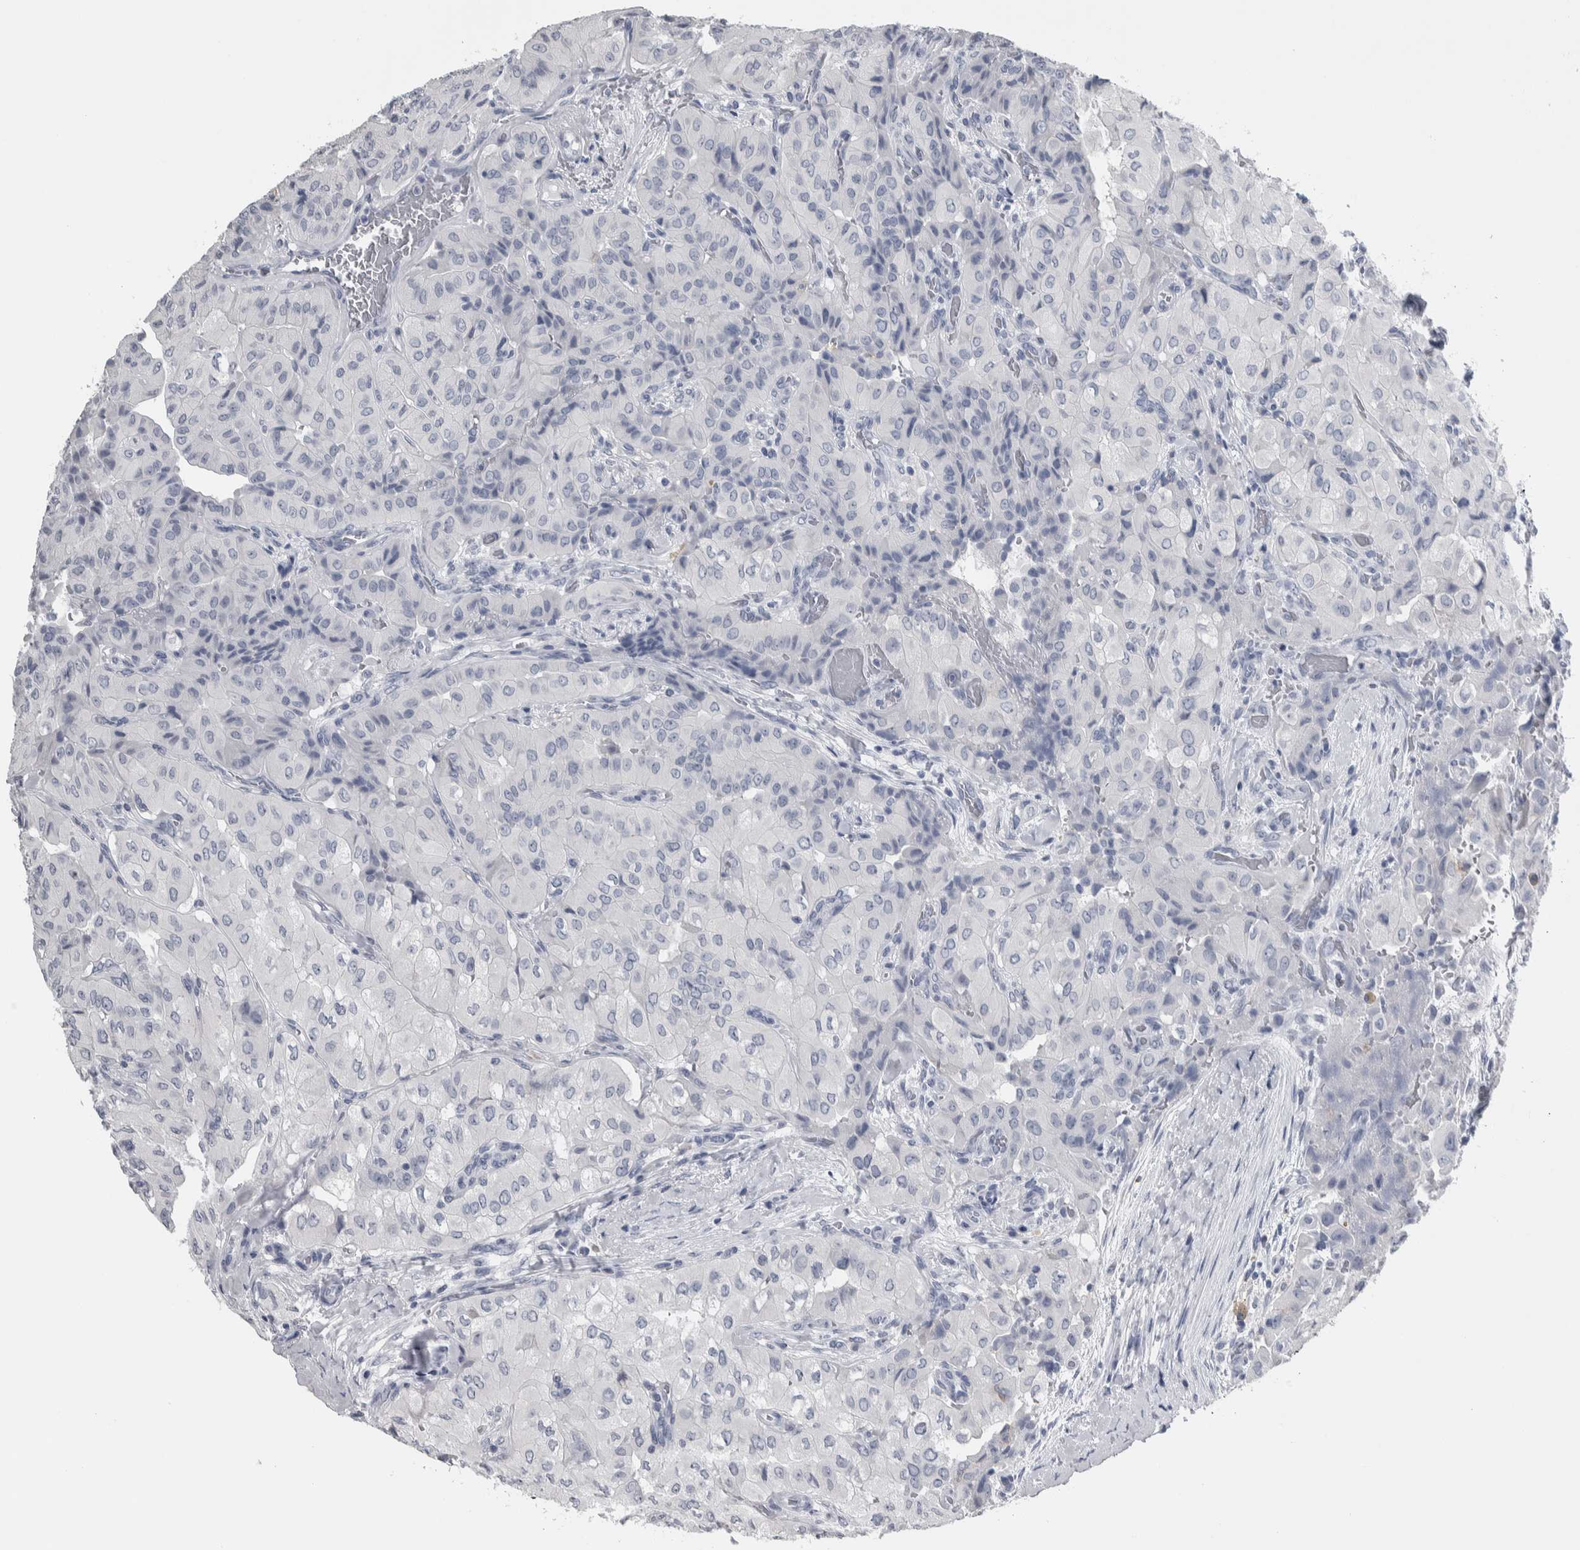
{"staining": {"intensity": "negative", "quantity": "none", "location": "none"}, "tissue": "thyroid cancer", "cell_type": "Tumor cells", "image_type": "cancer", "snomed": [{"axis": "morphology", "description": "Papillary adenocarcinoma, NOS"}, {"axis": "topography", "description": "Thyroid gland"}], "caption": "The immunohistochemistry (IHC) micrograph has no significant staining in tumor cells of thyroid cancer tissue.", "gene": "CDH17", "patient": {"sex": "female", "age": 59}}